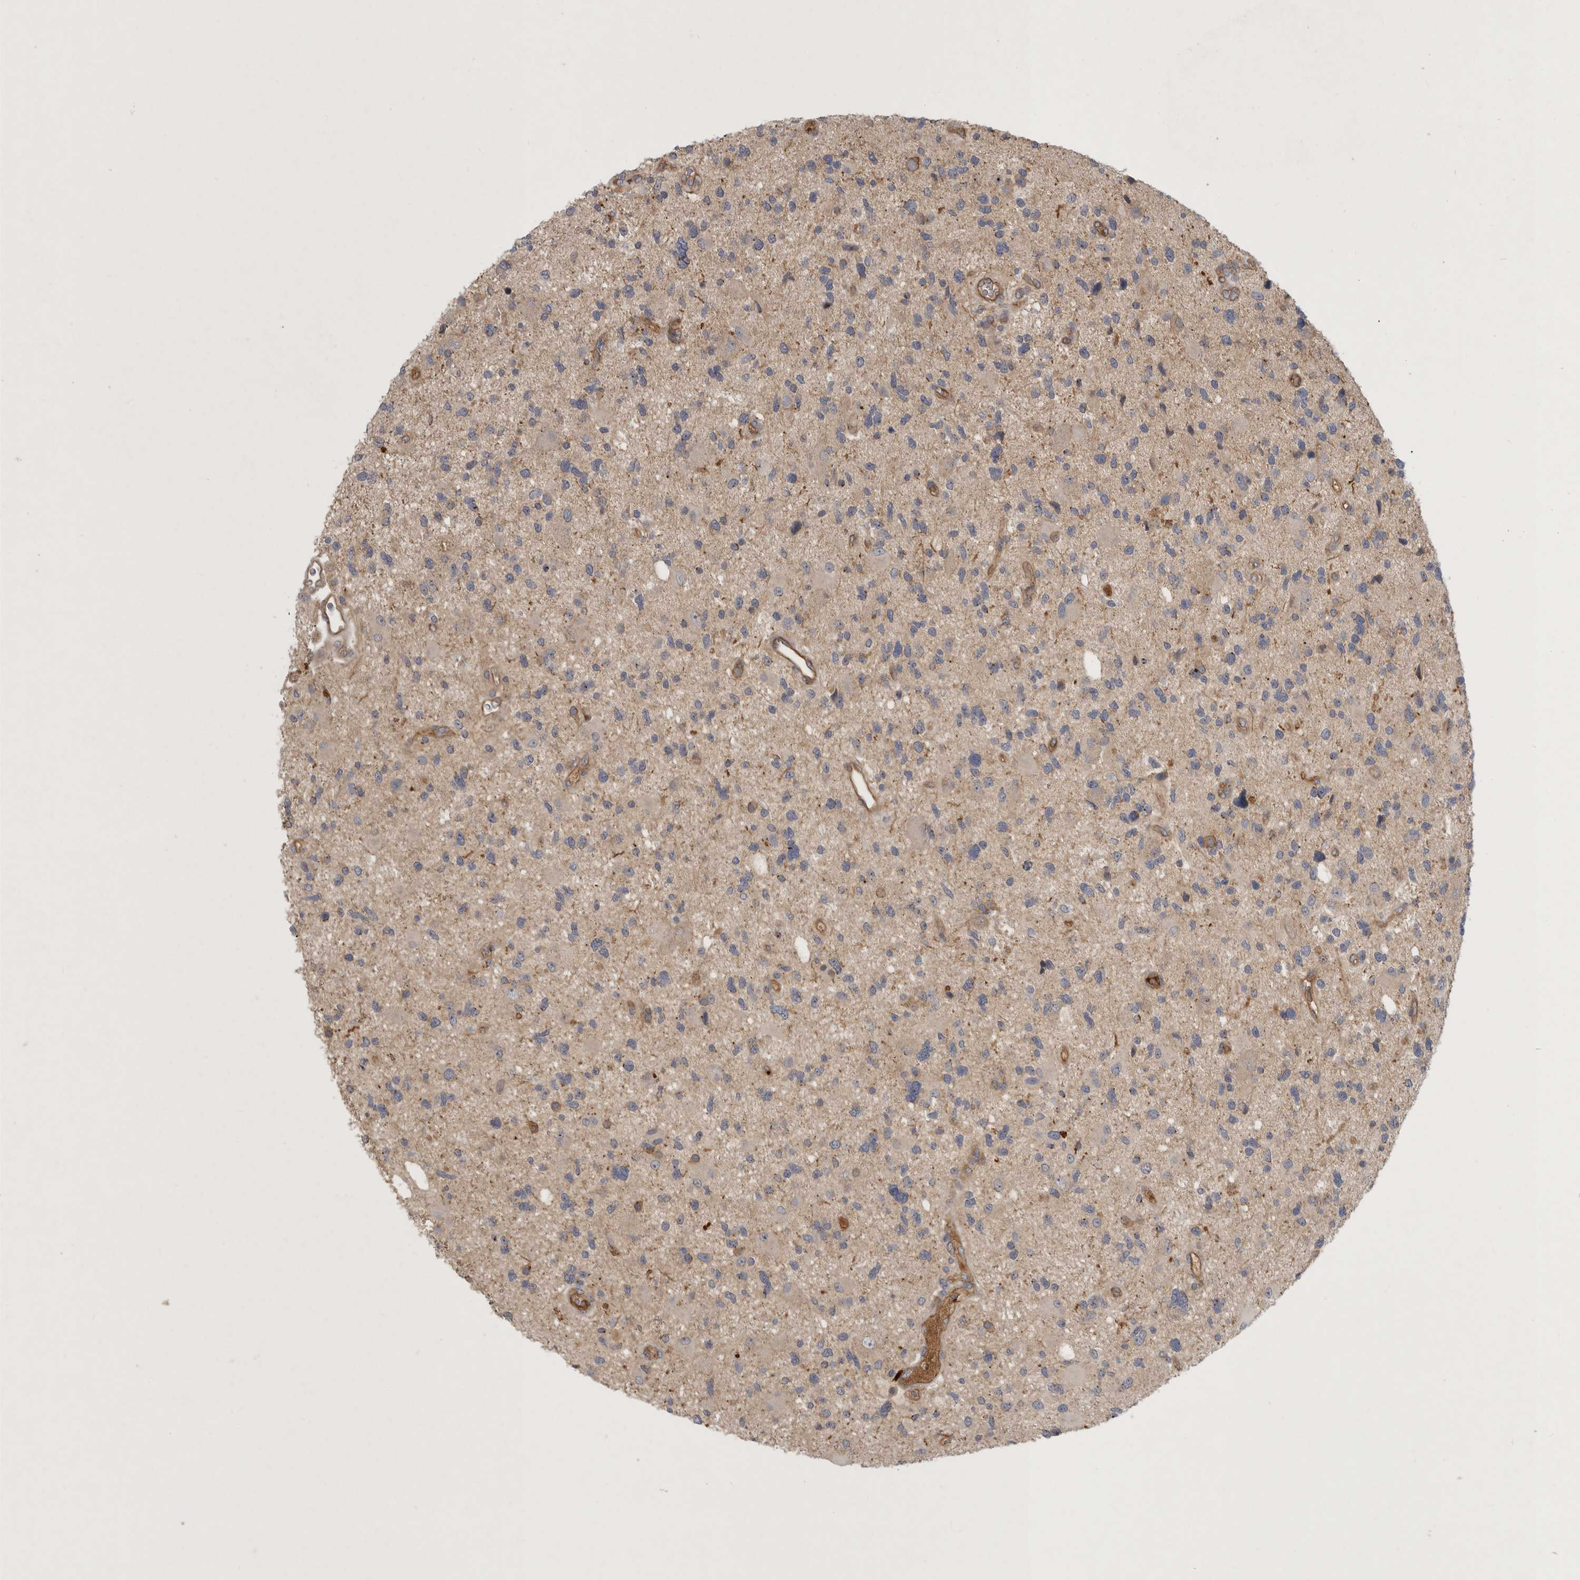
{"staining": {"intensity": "negative", "quantity": "none", "location": "none"}, "tissue": "glioma", "cell_type": "Tumor cells", "image_type": "cancer", "snomed": [{"axis": "morphology", "description": "Glioma, malignant, High grade"}, {"axis": "topography", "description": "Brain"}], "caption": "Protein analysis of high-grade glioma (malignant) displays no significant expression in tumor cells.", "gene": "MLPH", "patient": {"sex": "male", "age": 33}}